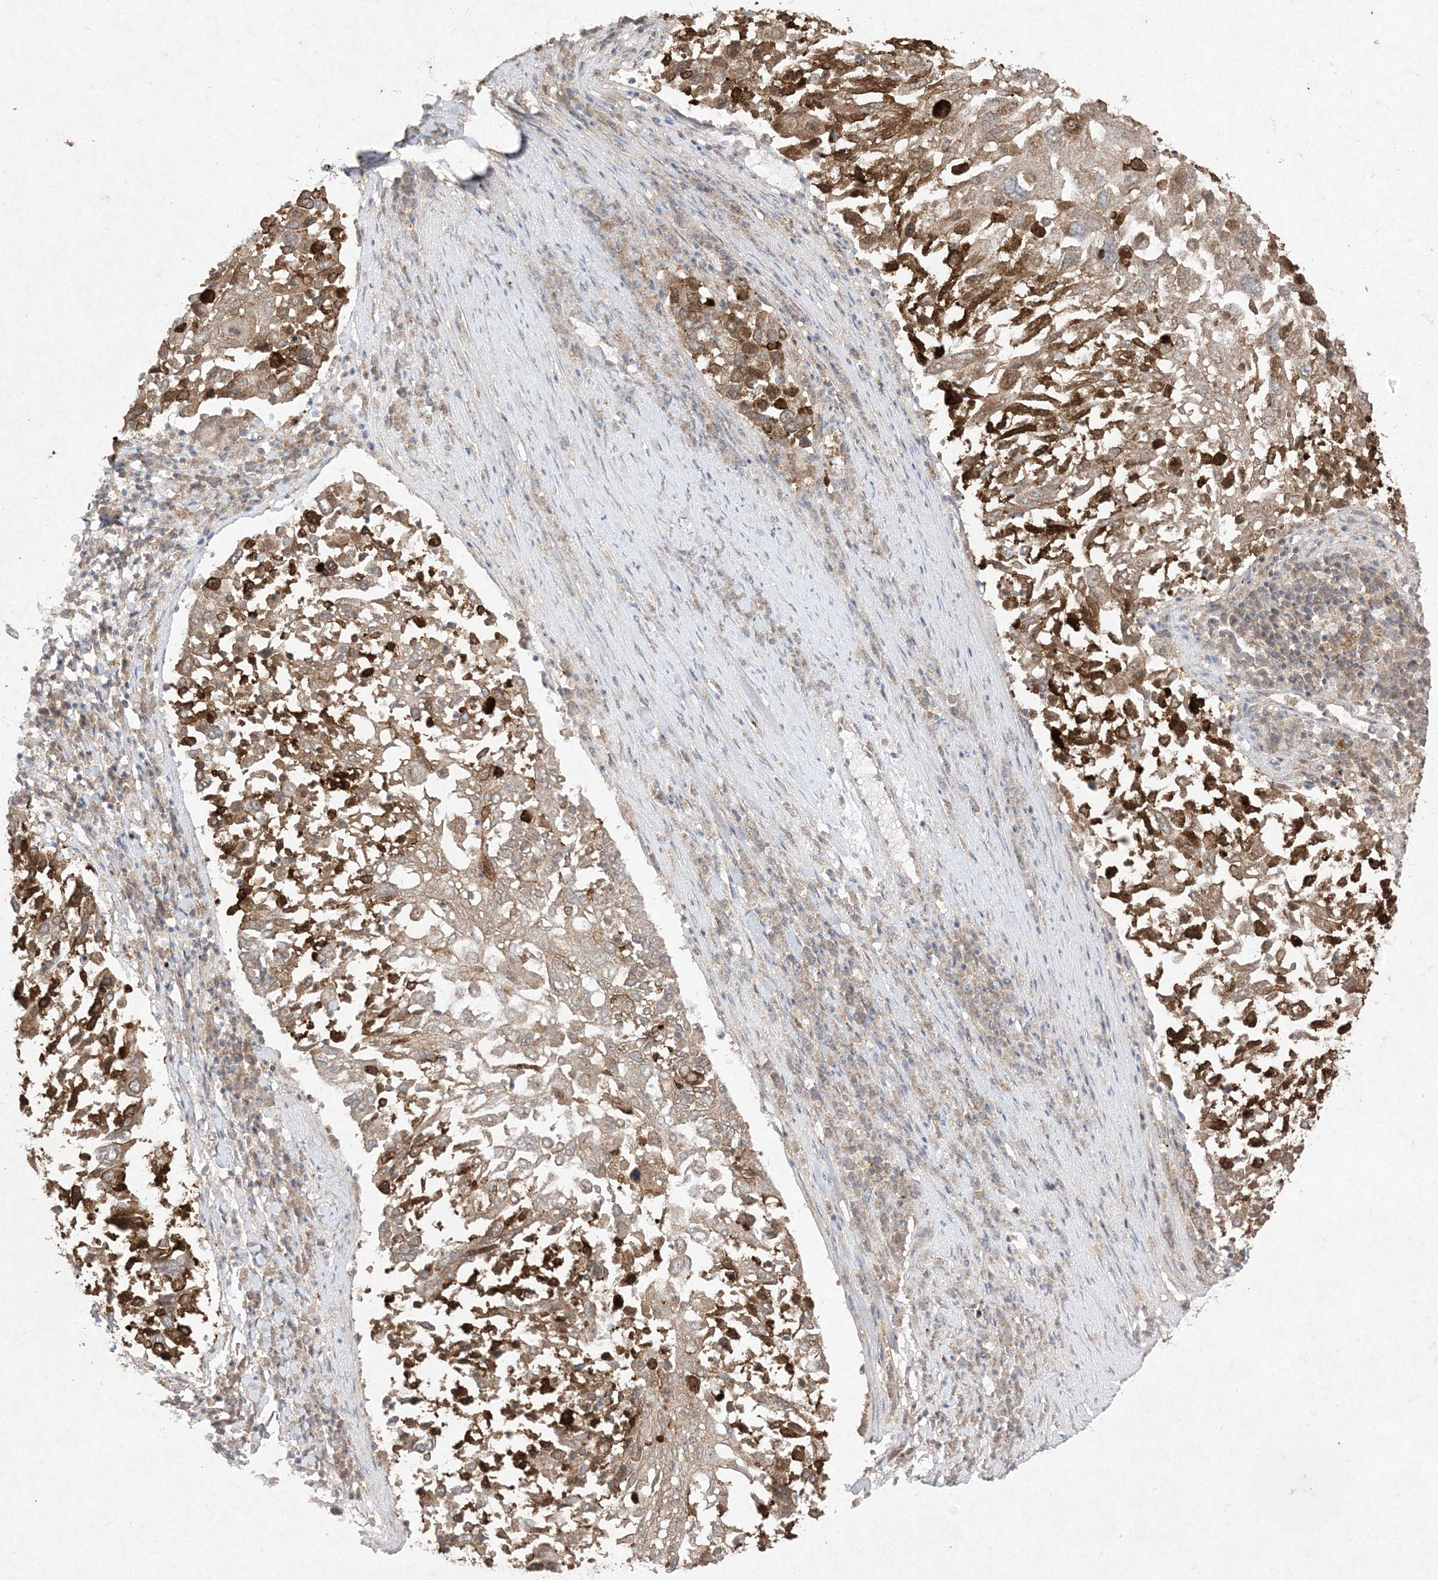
{"staining": {"intensity": "moderate", "quantity": ">75%", "location": "cytoplasmic/membranous"}, "tissue": "lung cancer", "cell_type": "Tumor cells", "image_type": "cancer", "snomed": [{"axis": "morphology", "description": "Squamous cell carcinoma, NOS"}, {"axis": "topography", "description": "Lung"}], "caption": "High-magnification brightfield microscopy of lung cancer stained with DAB (3,3'-diaminobenzidine) (brown) and counterstained with hematoxylin (blue). tumor cells exhibit moderate cytoplasmic/membranous positivity is seen in approximately>75% of cells.", "gene": "UBE2C", "patient": {"sex": "male", "age": 65}}